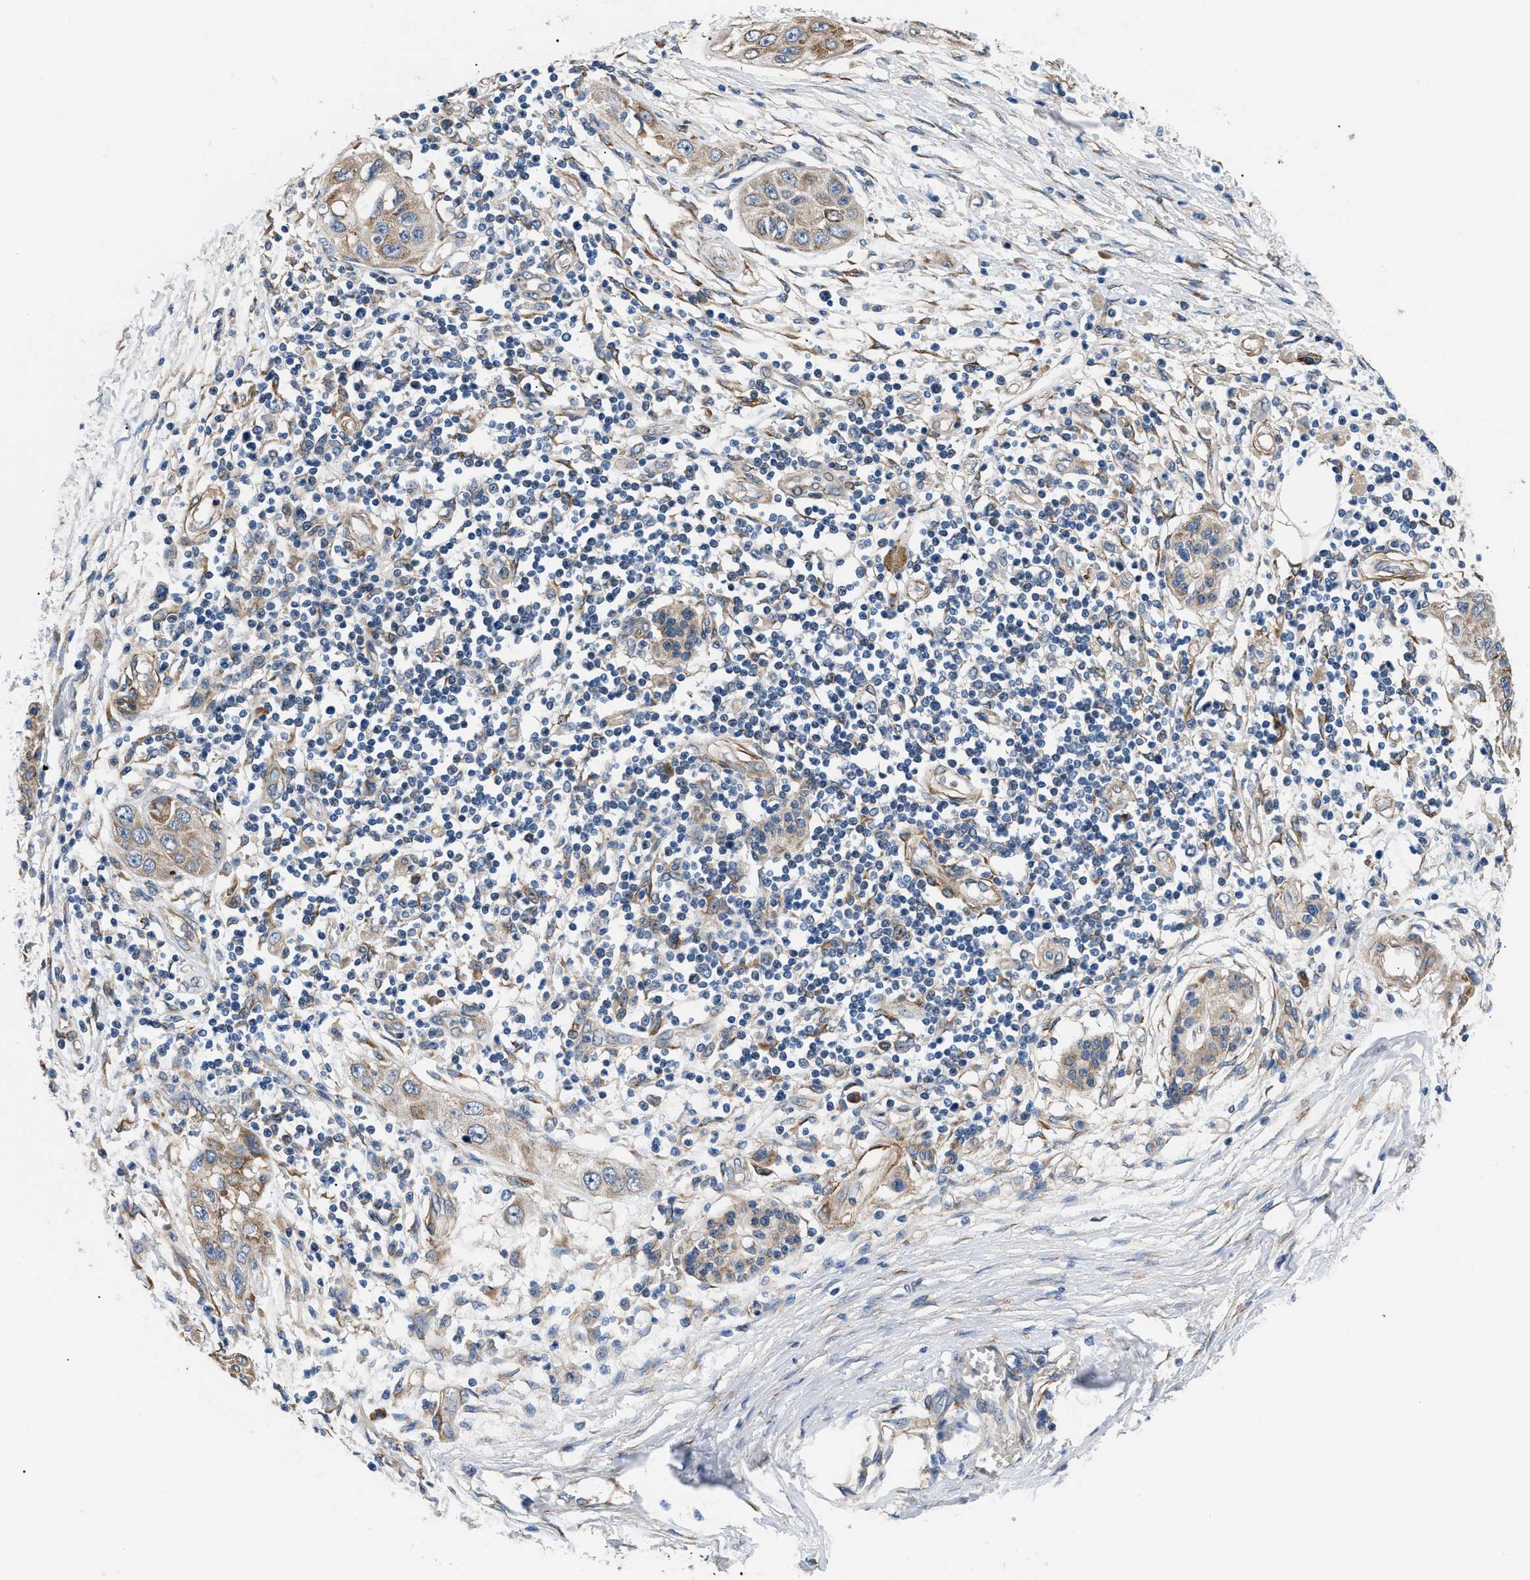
{"staining": {"intensity": "moderate", "quantity": "25%-75%", "location": "cytoplasmic/membranous"}, "tissue": "pancreatic cancer", "cell_type": "Tumor cells", "image_type": "cancer", "snomed": [{"axis": "morphology", "description": "Adenocarcinoma, NOS"}, {"axis": "topography", "description": "Pancreas"}], "caption": "Human pancreatic cancer stained for a protein (brown) demonstrates moderate cytoplasmic/membranous positive positivity in approximately 25%-75% of tumor cells.", "gene": "MYO10", "patient": {"sex": "female", "age": 70}}